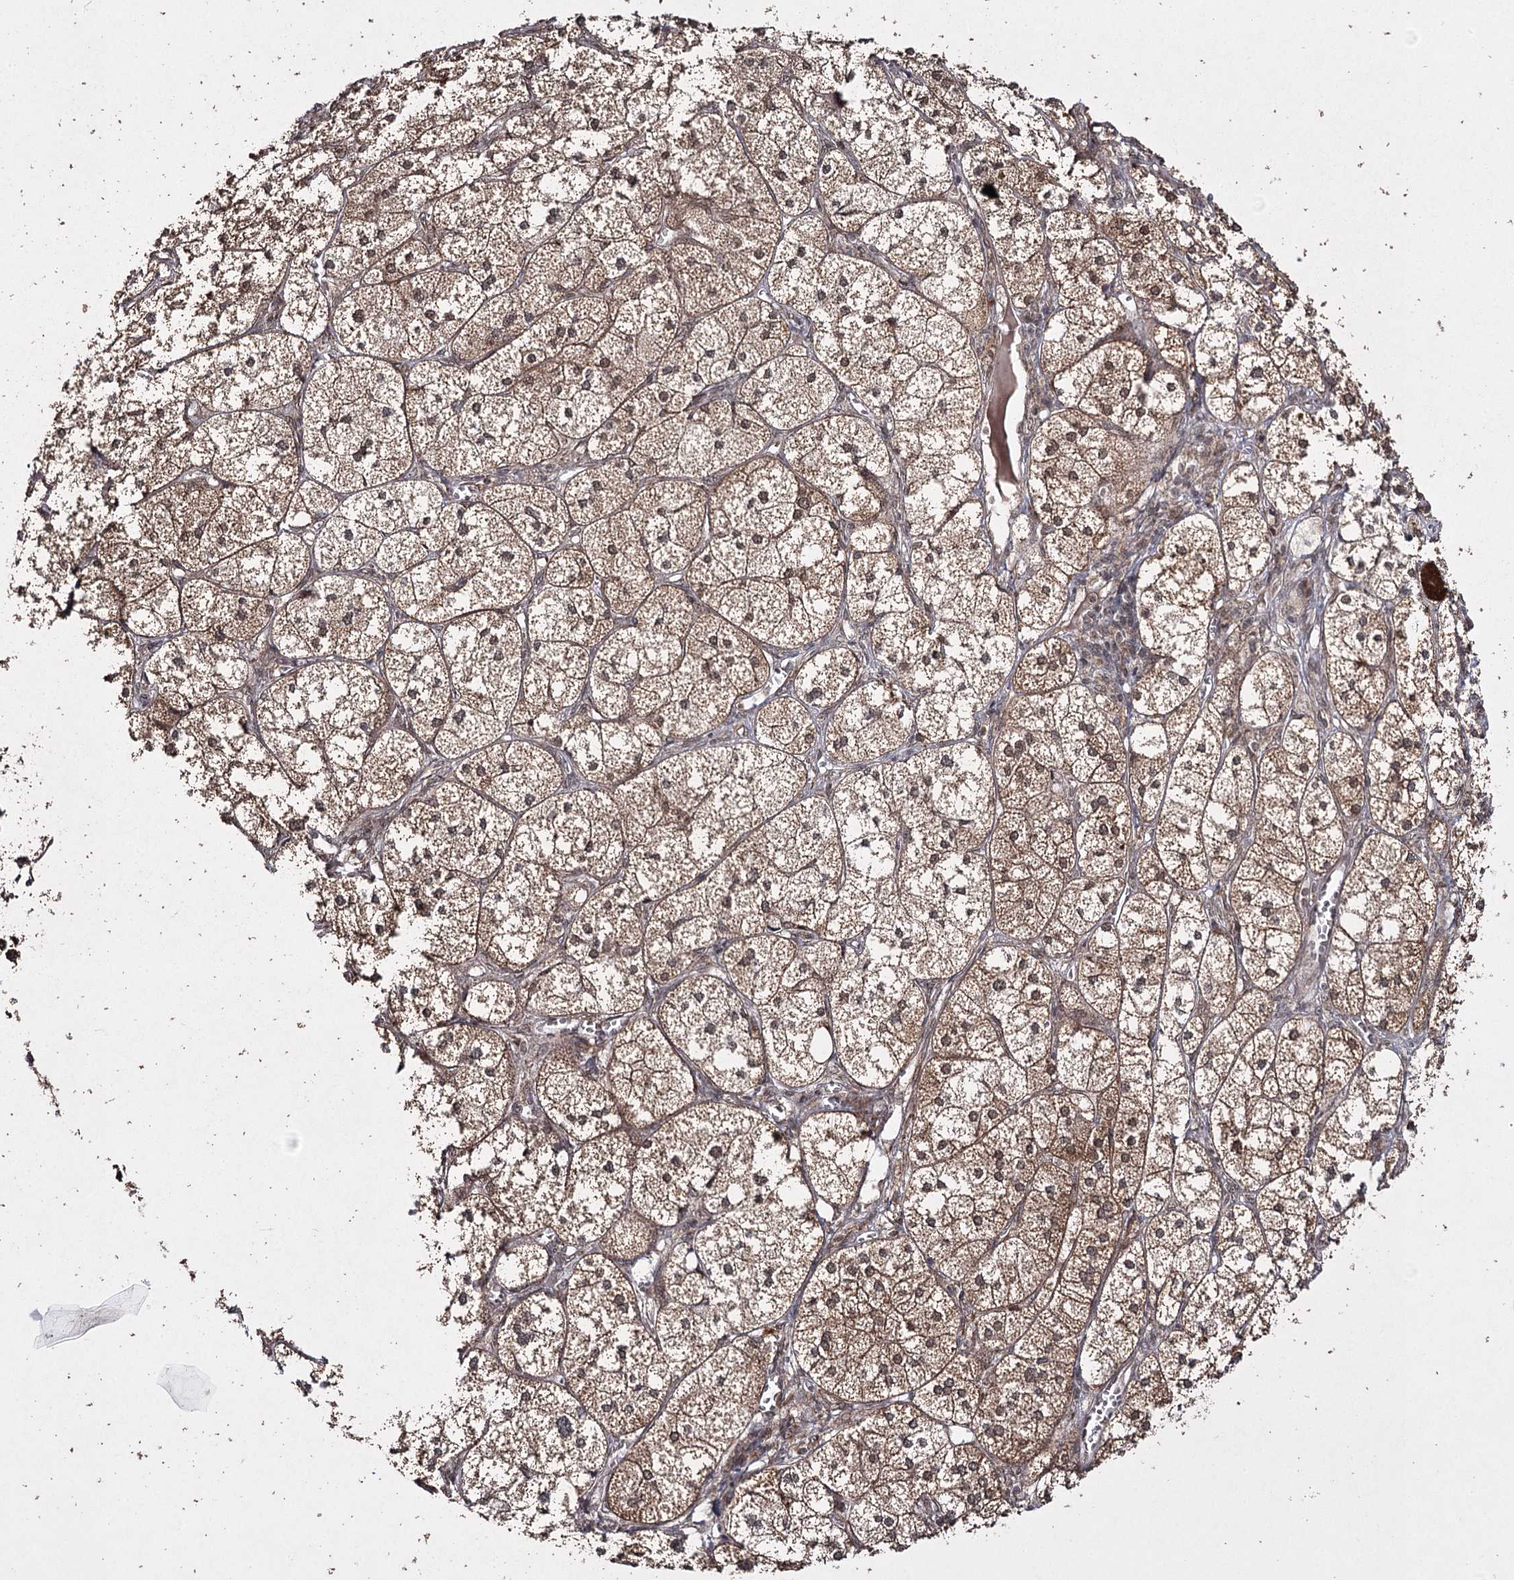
{"staining": {"intensity": "moderate", "quantity": ">75%", "location": "cytoplasmic/membranous,nuclear"}, "tissue": "adrenal gland", "cell_type": "Glandular cells", "image_type": "normal", "snomed": [{"axis": "morphology", "description": "Normal tissue, NOS"}, {"axis": "topography", "description": "Adrenal gland"}], "caption": "An image showing moderate cytoplasmic/membranous,nuclear positivity in about >75% of glandular cells in normal adrenal gland, as visualized by brown immunohistochemical staining.", "gene": "TRNT1", "patient": {"sex": "female", "age": 61}}